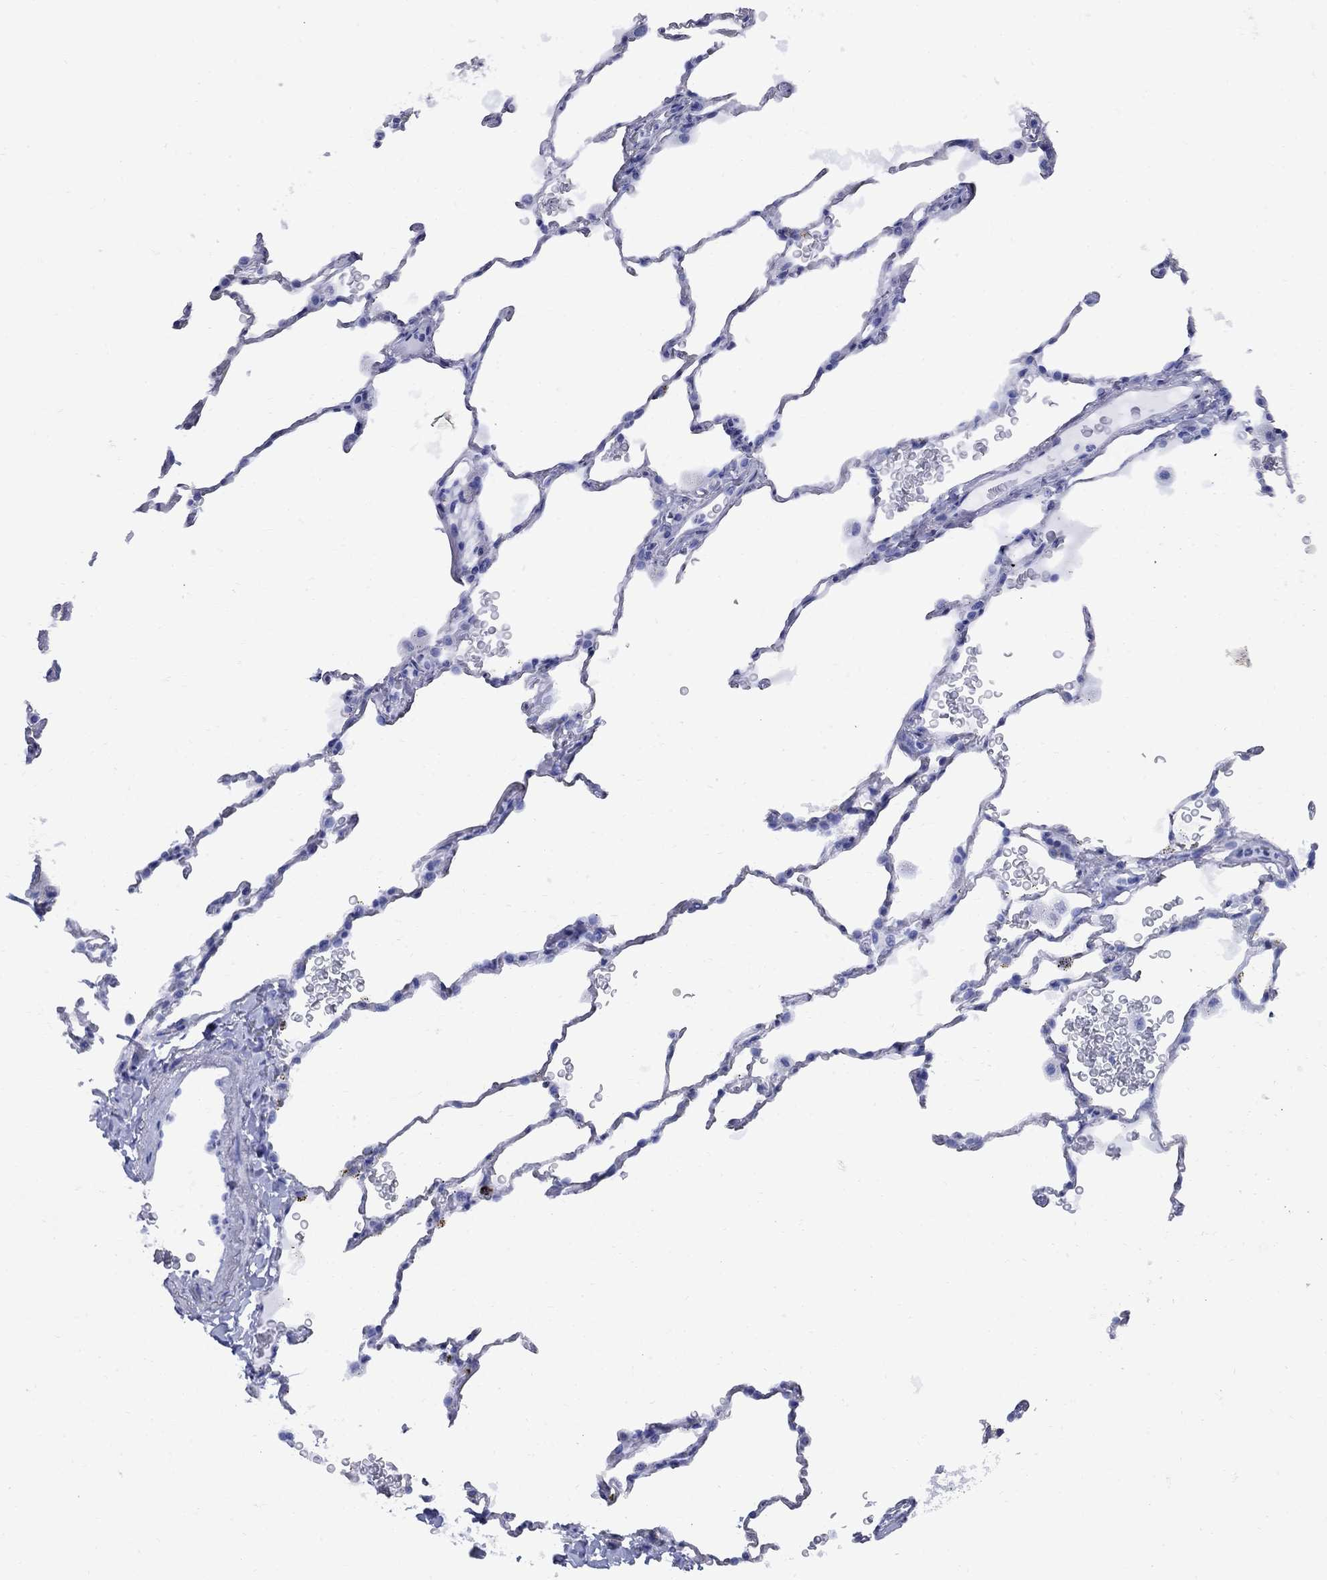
{"staining": {"intensity": "negative", "quantity": "none", "location": "none"}, "tissue": "lung", "cell_type": "Alveolar cells", "image_type": "normal", "snomed": [{"axis": "morphology", "description": "Normal tissue, NOS"}, {"axis": "morphology", "description": "Adenocarcinoma, metastatic, NOS"}, {"axis": "topography", "description": "Lung"}], "caption": "IHC of benign human lung reveals no positivity in alveolar cells.", "gene": "SMCP", "patient": {"sex": "male", "age": 45}}